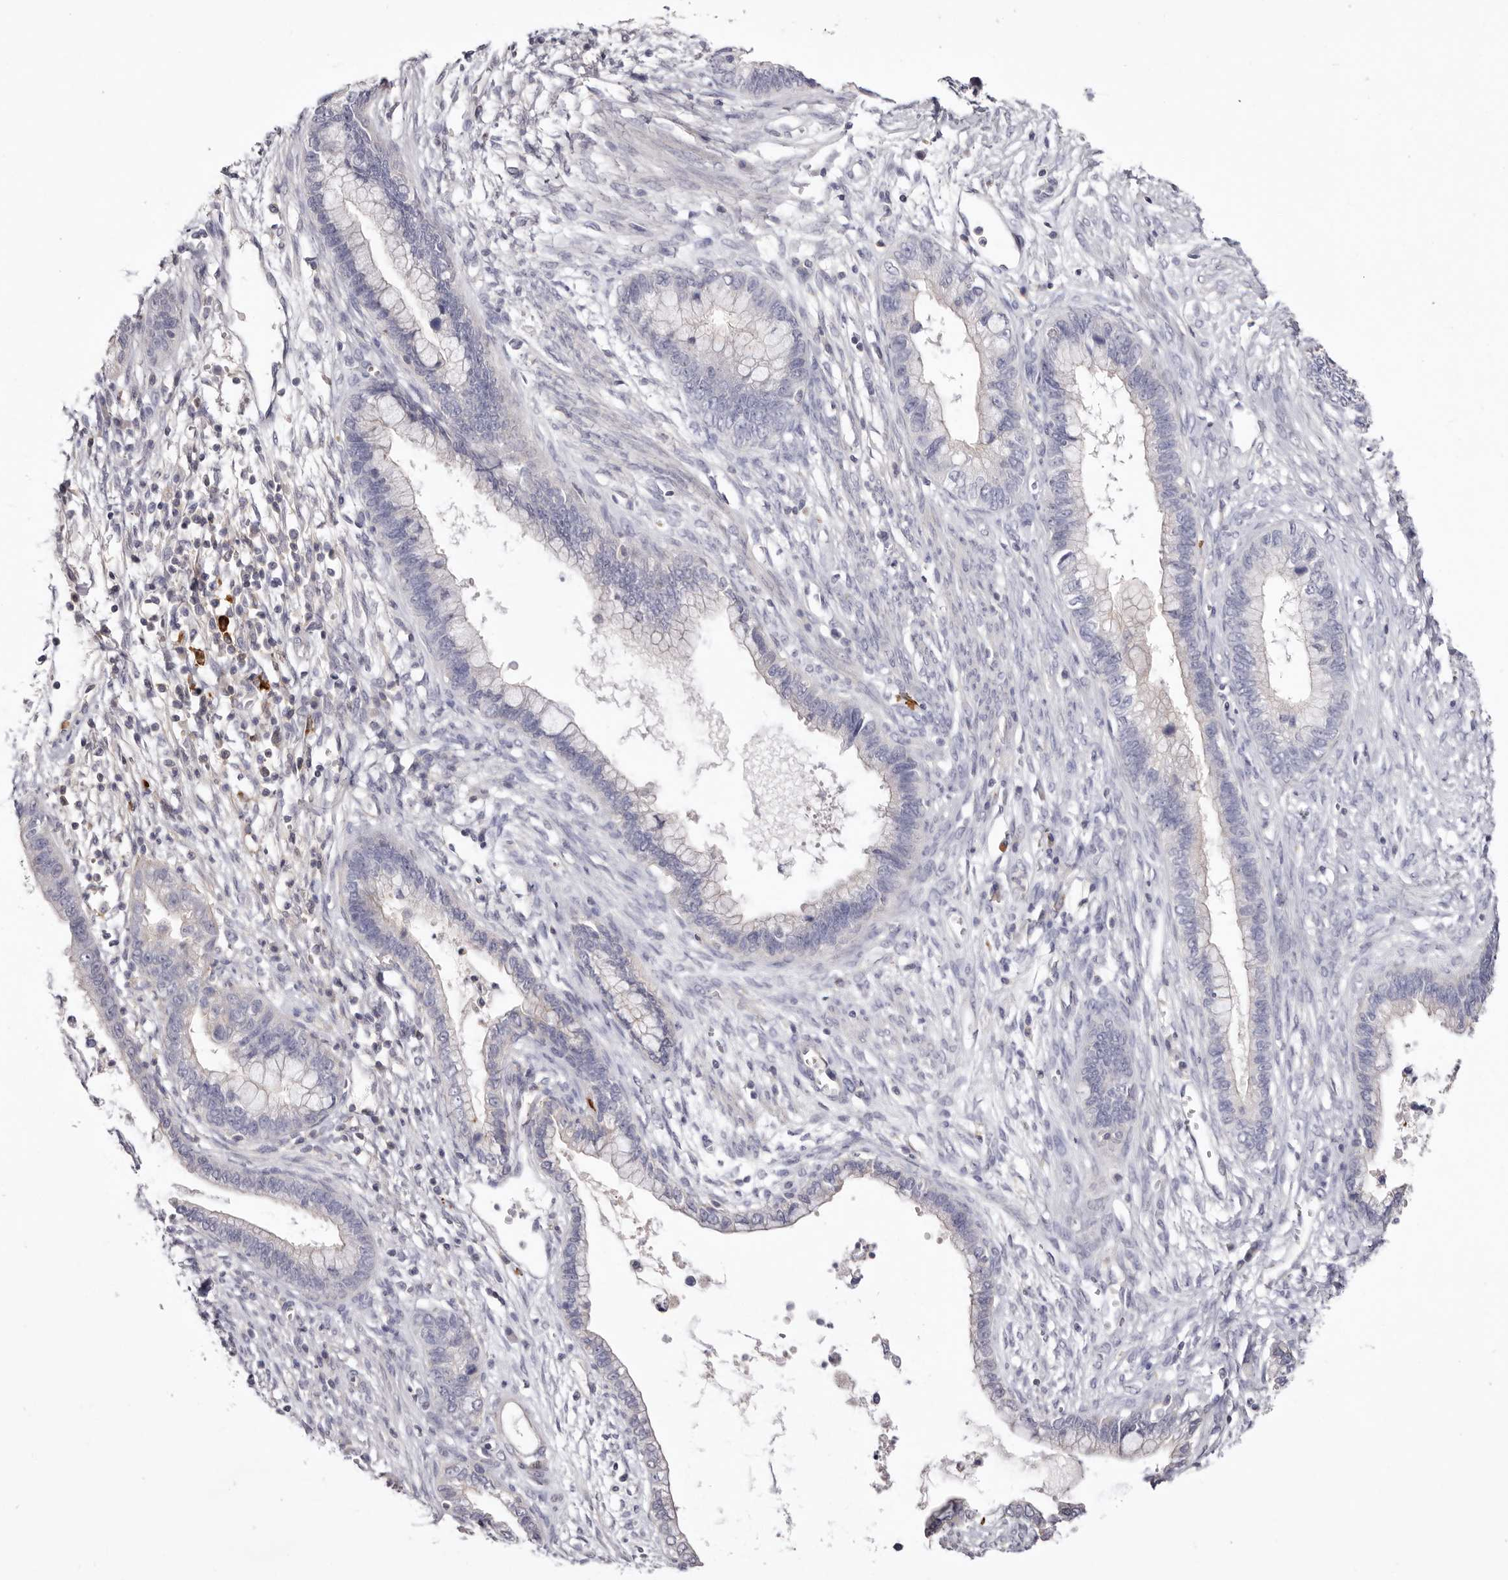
{"staining": {"intensity": "negative", "quantity": "none", "location": "none"}, "tissue": "cervical cancer", "cell_type": "Tumor cells", "image_type": "cancer", "snomed": [{"axis": "morphology", "description": "Adenocarcinoma, NOS"}, {"axis": "topography", "description": "Cervix"}], "caption": "Immunohistochemistry (IHC) of human cervical cancer exhibits no expression in tumor cells.", "gene": "S1PR5", "patient": {"sex": "female", "age": 44}}